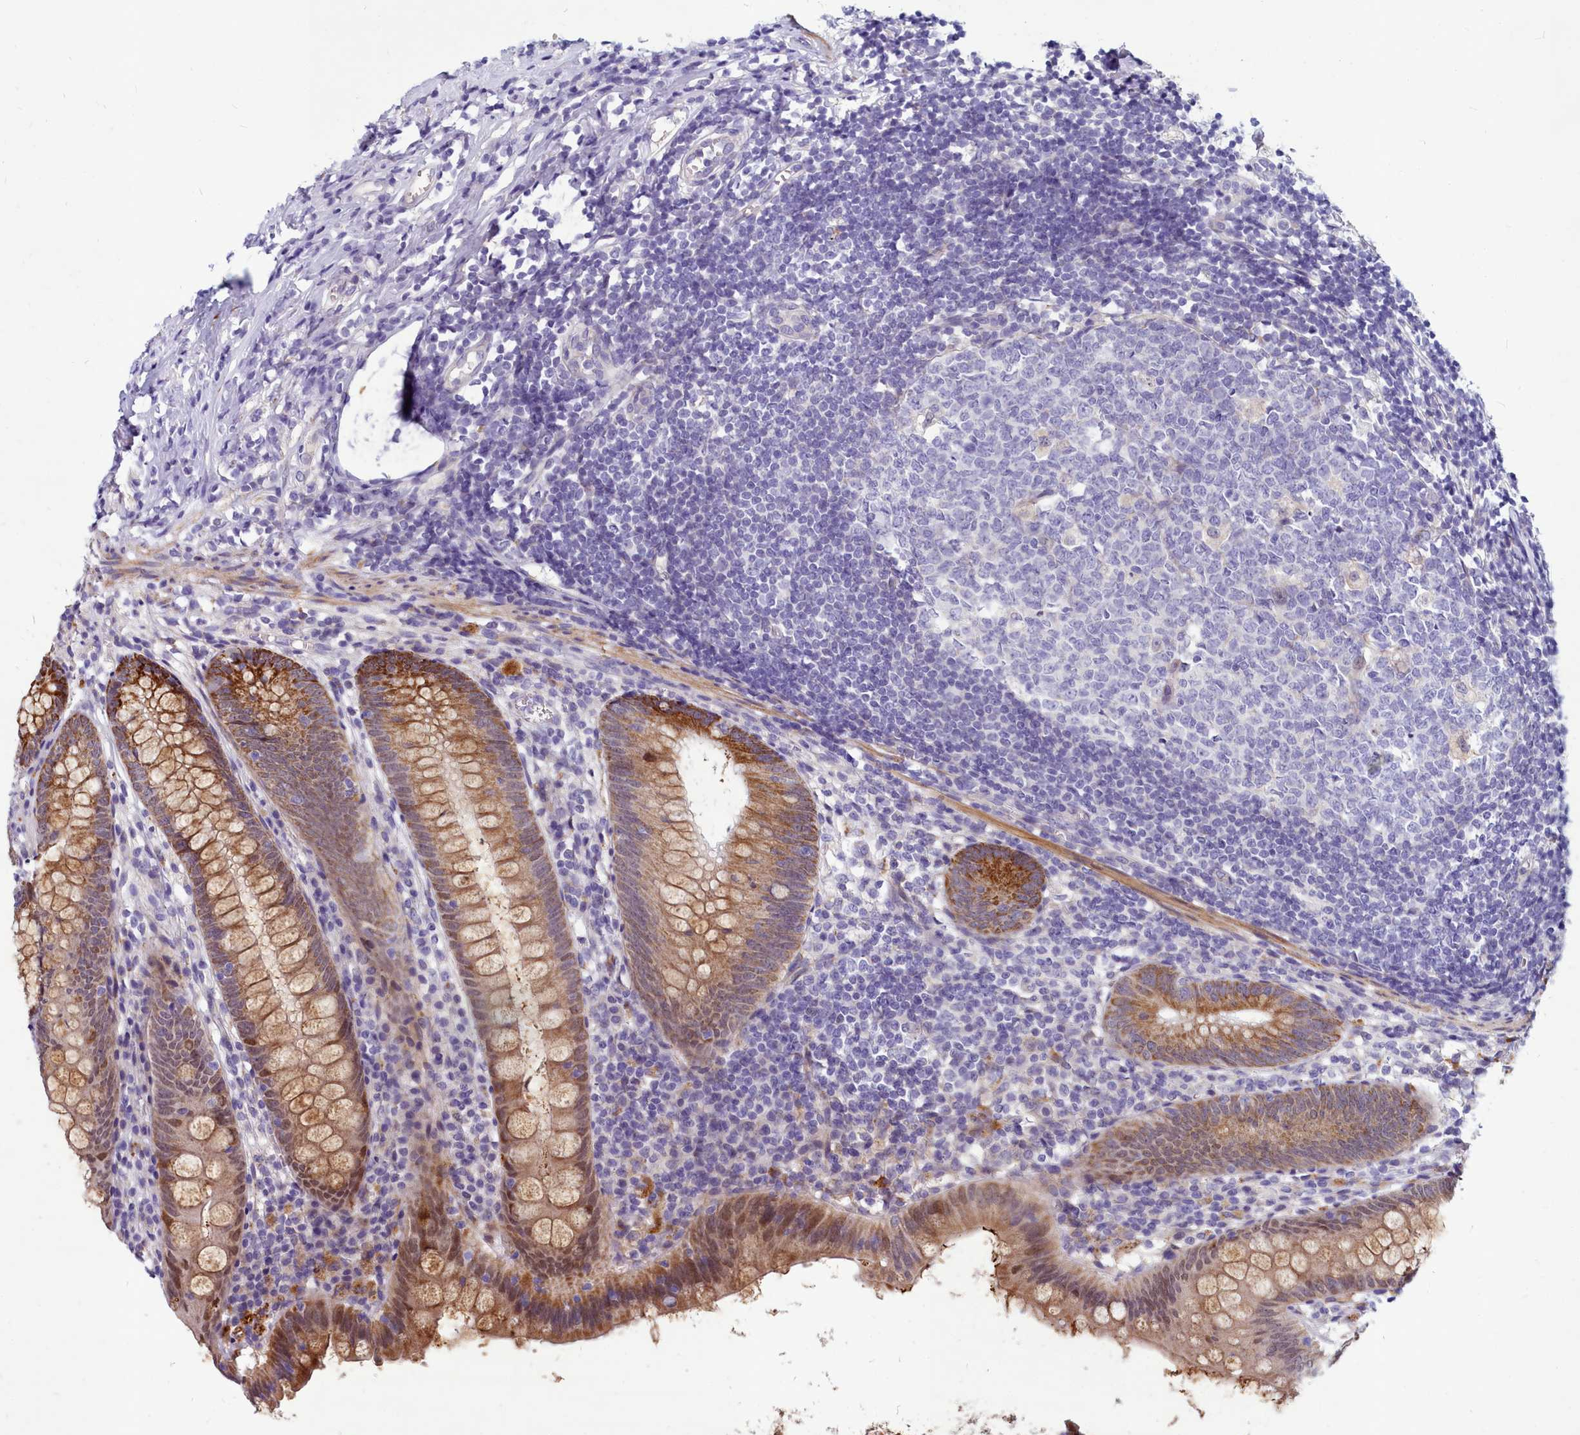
{"staining": {"intensity": "moderate", "quantity": ">75%", "location": "cytoplasmic/membranous,nuclear"}, "tissue": "appendix", "cell_type": "Glandular cells", "image_type": "normal", "snomed": [{"axis": "morphology", "description": "Normal tissue, NOS"}, {"axis": "topography", "description": "Appendix"}], "caption": "Immunohistochemical staining of benign appendix reveals medium levels of moderate cytoplasmic/membranous,nuclear staining in about >75% of glandular cells. The staining was performed using DAB to visualize the protein expression in brown, while the nuclei were stained in blue with hematoxylin (Magnification: 20x).", "gene": "SMPD4", "patient": {"sex": "female", "age": 51}}